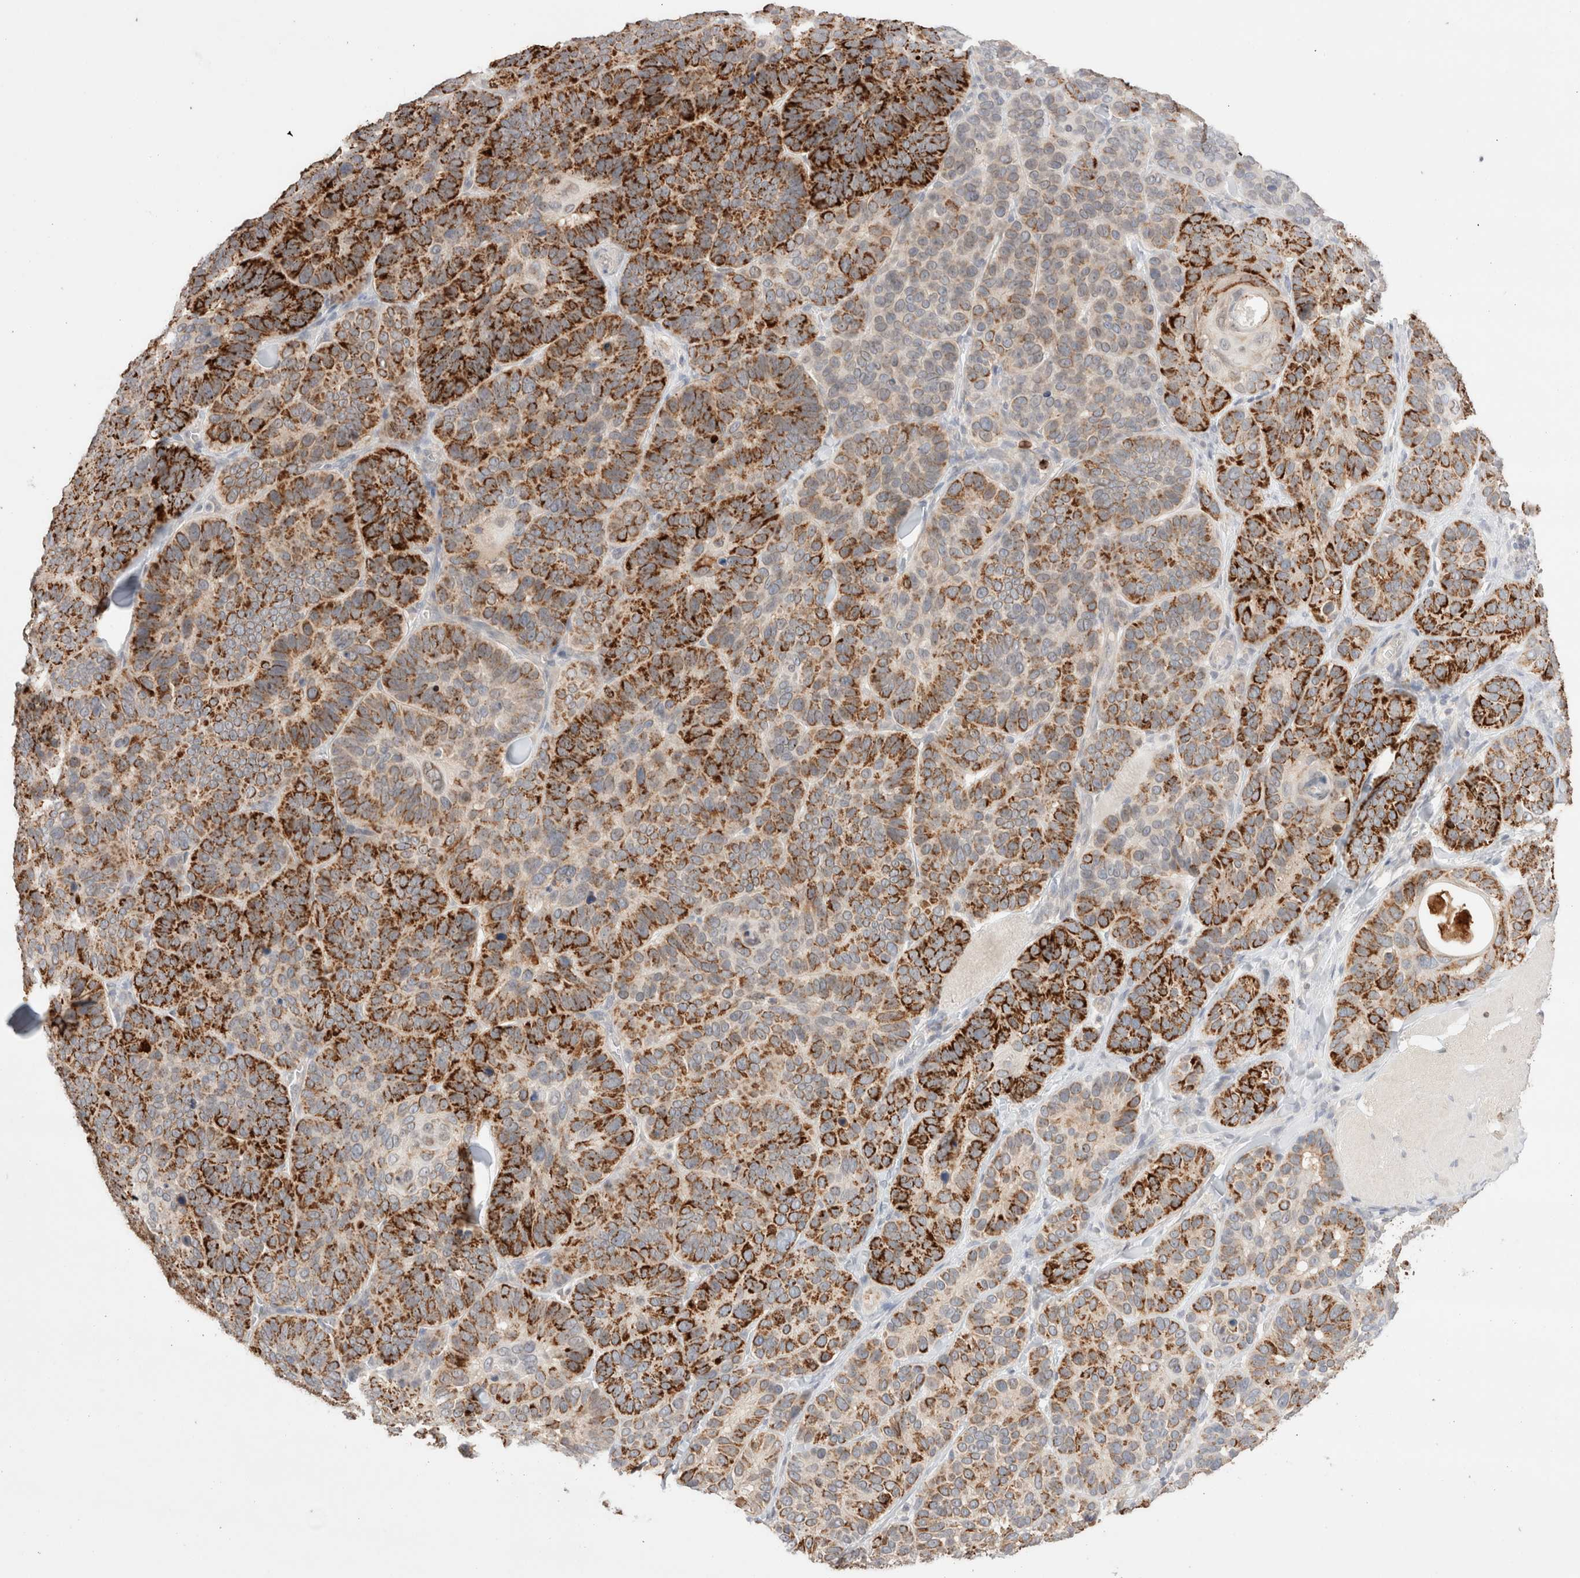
{"staining": {"intensity": "strong", "quantity": ">75%", "location": "cytoplasmic/membranous"}, "tissue": "skin cancer", "cell_type": "Tumor cells", "image_type": "cancer", "snomed": [{"axis": "morphology", "description": "Basal cell carcinoma"}, {"axis": "topography", "description": "Skin"}], "caption": "Human skin cancer stained with a protein marker displays strong staining in tumor cells.", "gene": "TRIM41", "patient": {"sex": "male", "age": 62}}